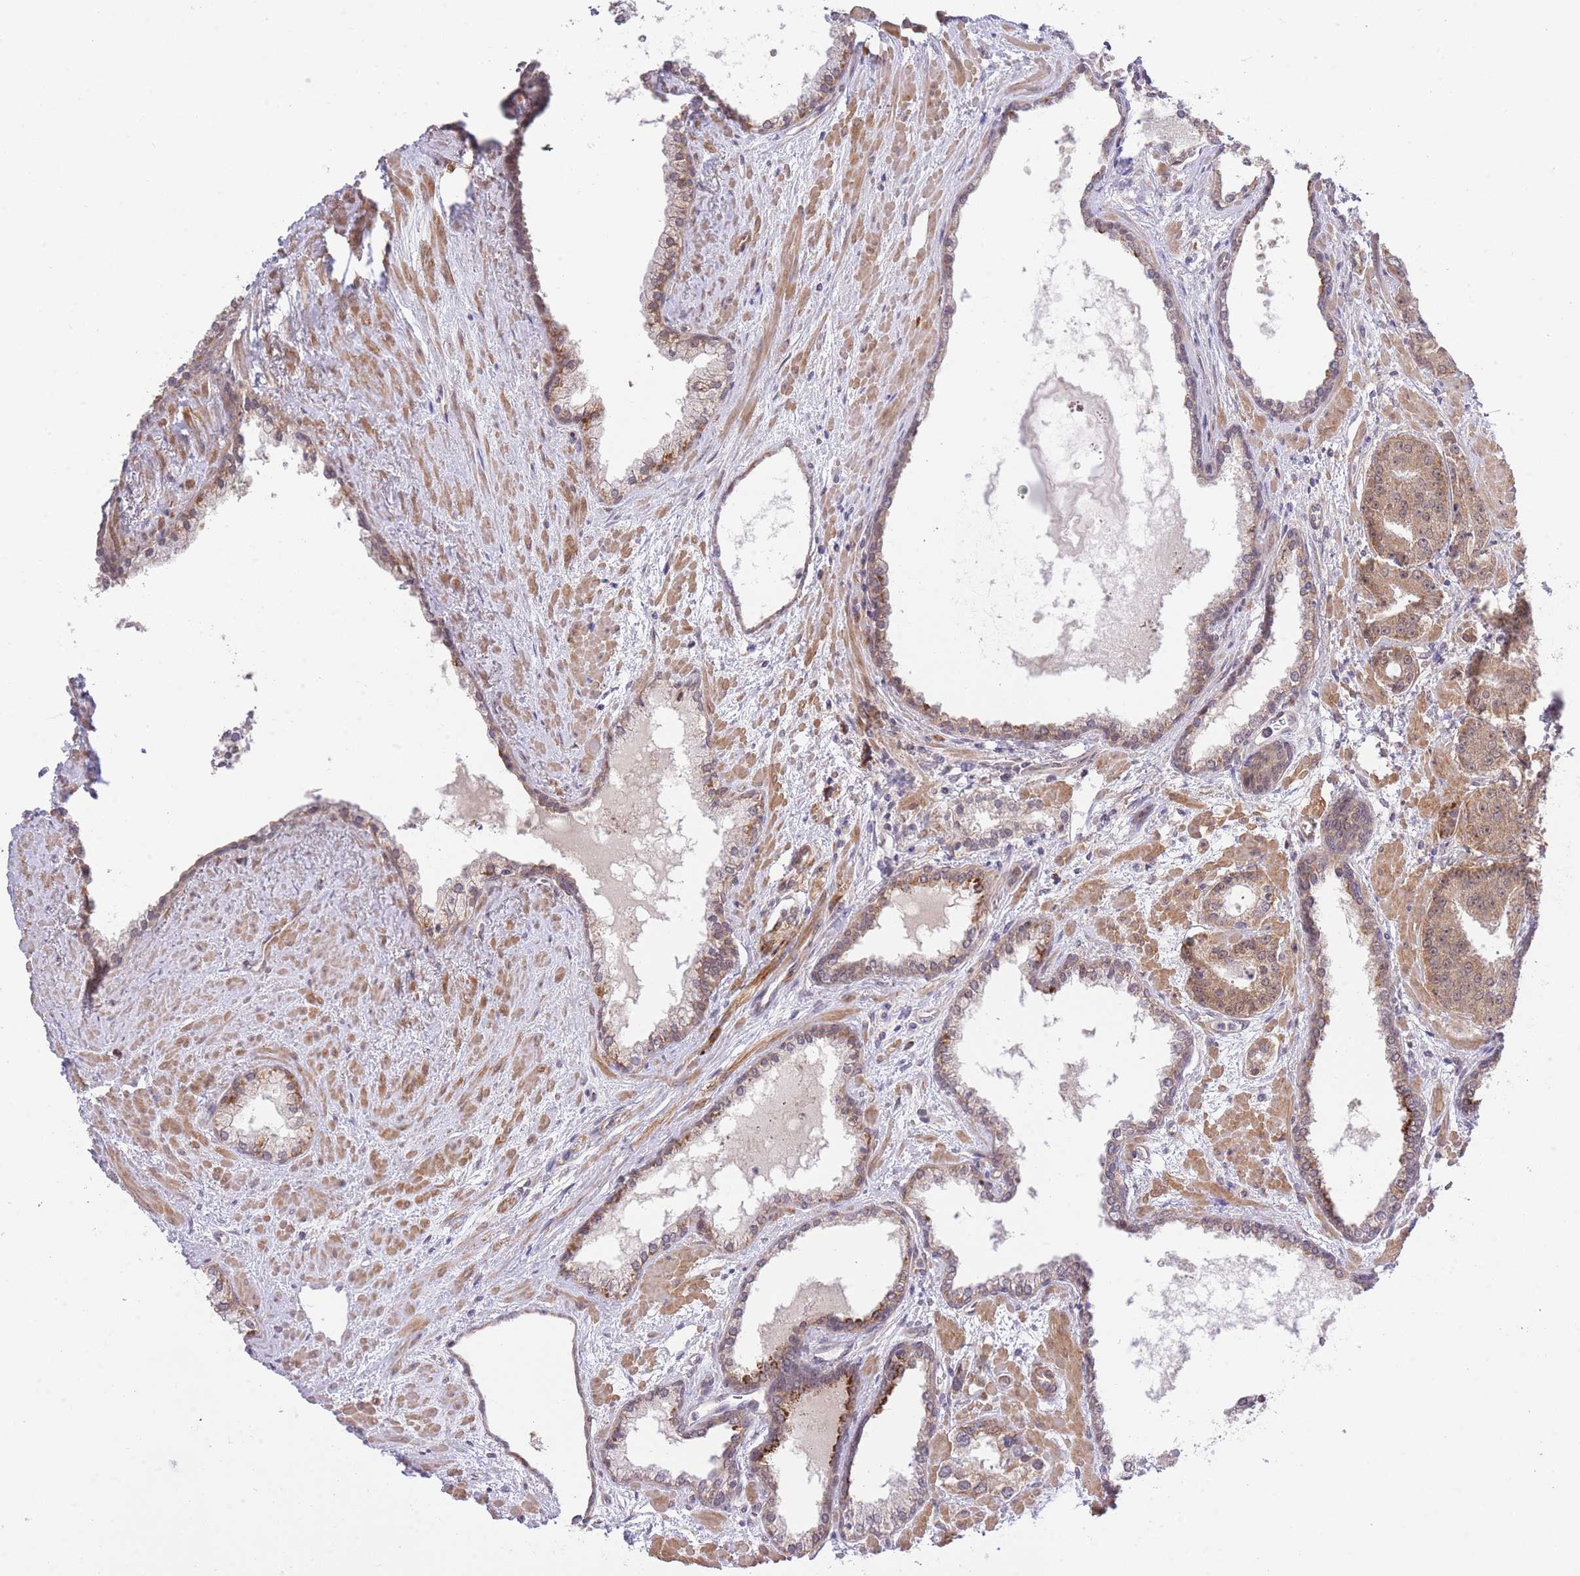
{"staining": {"intensity": "moderate", "quantity": ">75%", "location": "cytoplasmic/membranous"}, "tissue": "prostate cancer", "cell_type": "Tumor cells", "image_type": "cancer", "snomed": [{"axis": "morphology", "description": "Adenocarcinoma, High grade"}, {"axis": "topography", "description": "Prostate"}], "caption": "Protein expression analysis of human prostate cancer (high-grade adenocarcinoma) reveals moderate cytoplasmic/membranous expression in approximately >75% of tumor cells. (DAB = brown stain, brightfield microscopy at high magnification).", "gene": "ELOA2", "patient": {"sex": "male", "age": 71}}